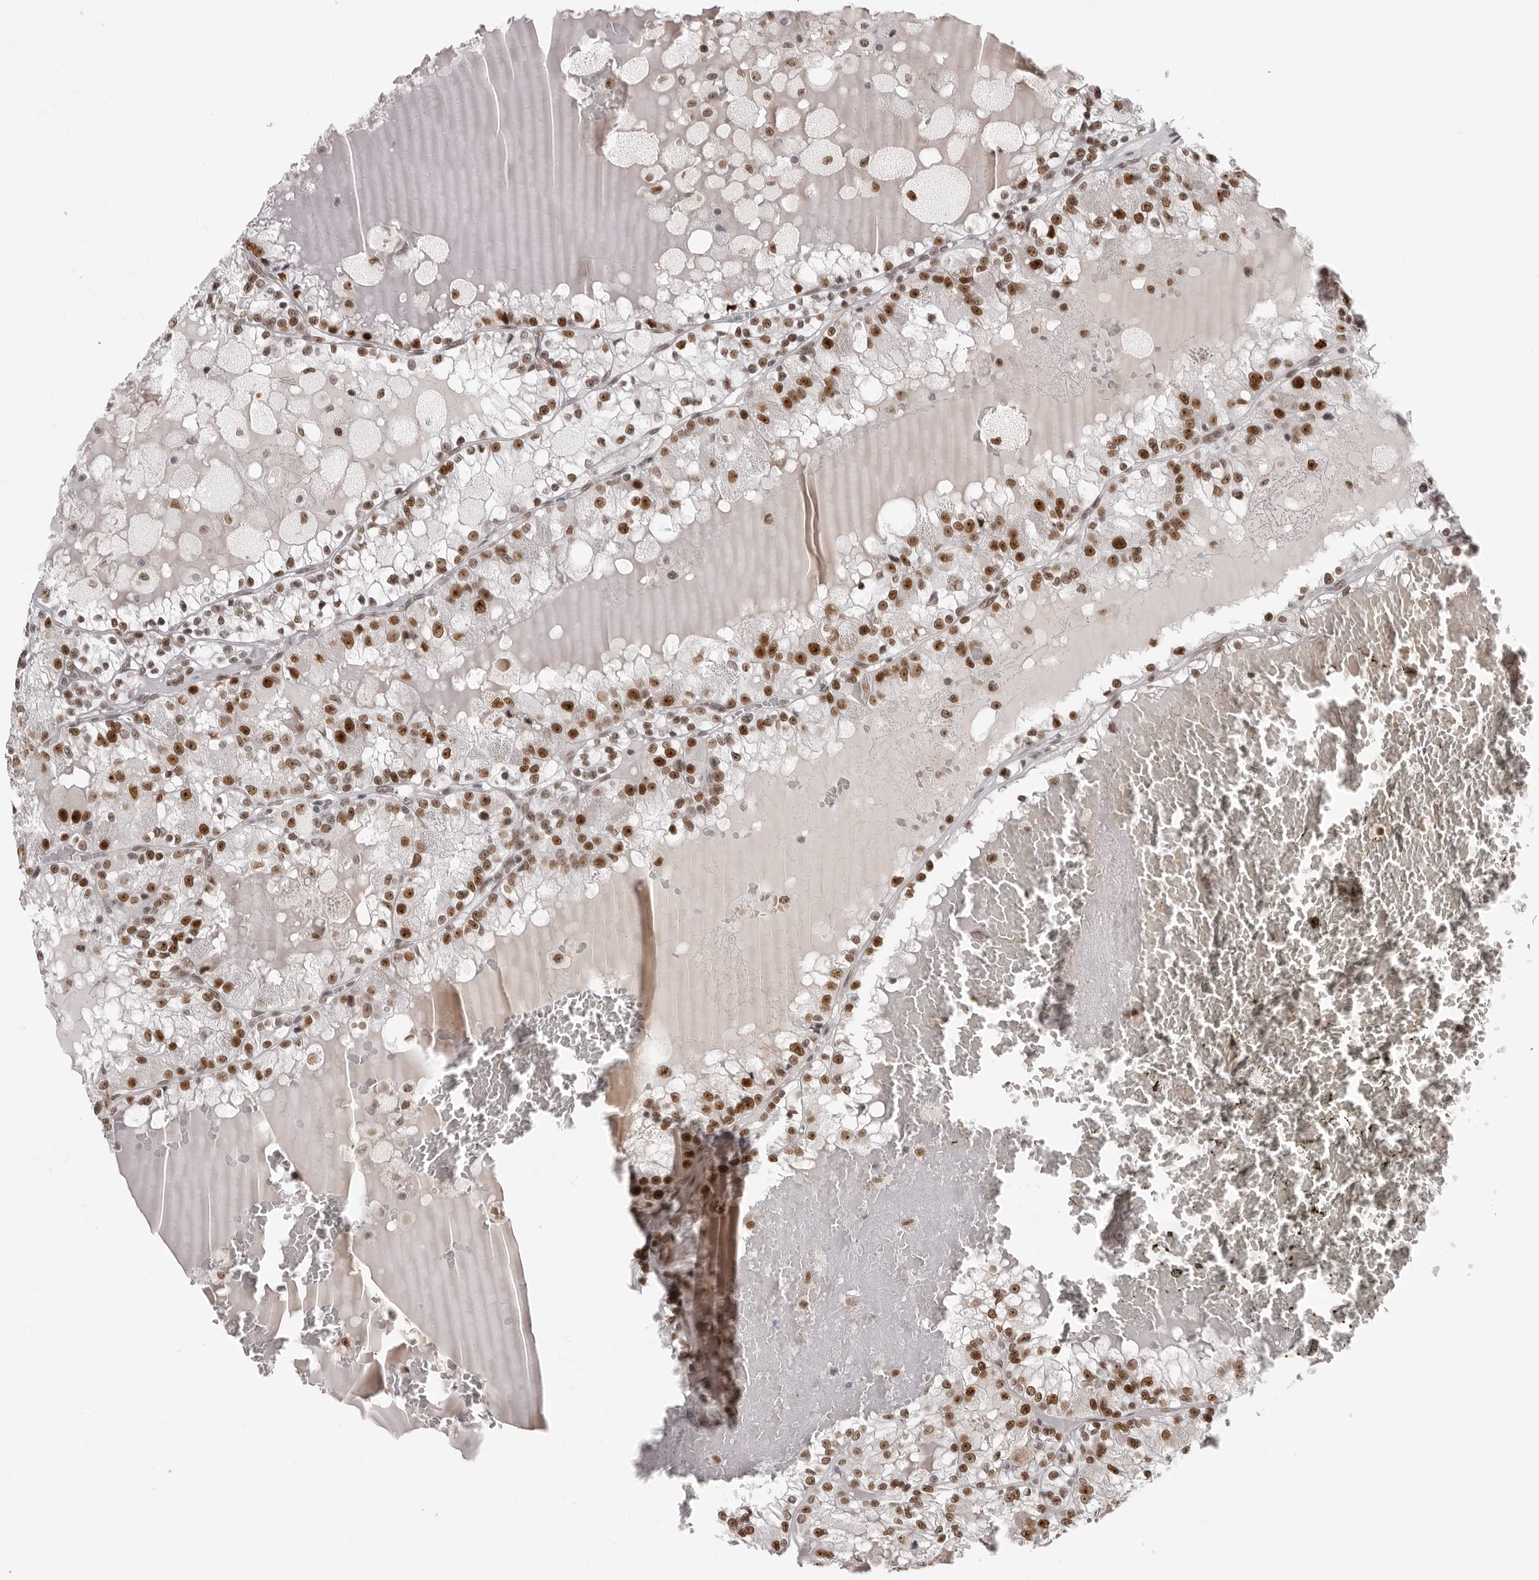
{"staining": {"intensity": "moderate", "quantity": ">75%", "location": "nuclear"}, "tissue": "renal cancer", "cell_type": "Tumor cells", "image_type": "cancer", "snomed": [{"axis": "morphology", "description": "Adenocarcinoma, NOS"}, {"axis": "topography", "description": "Kidney"}], "caption": "The photomicrograph shows staining of renal adenocarcinoma, revealing moderate nuclear protein expression (brown color) within tumor cells.", "gene": "HEXIM2", "patient": {"sex": "female", "age": 56}}